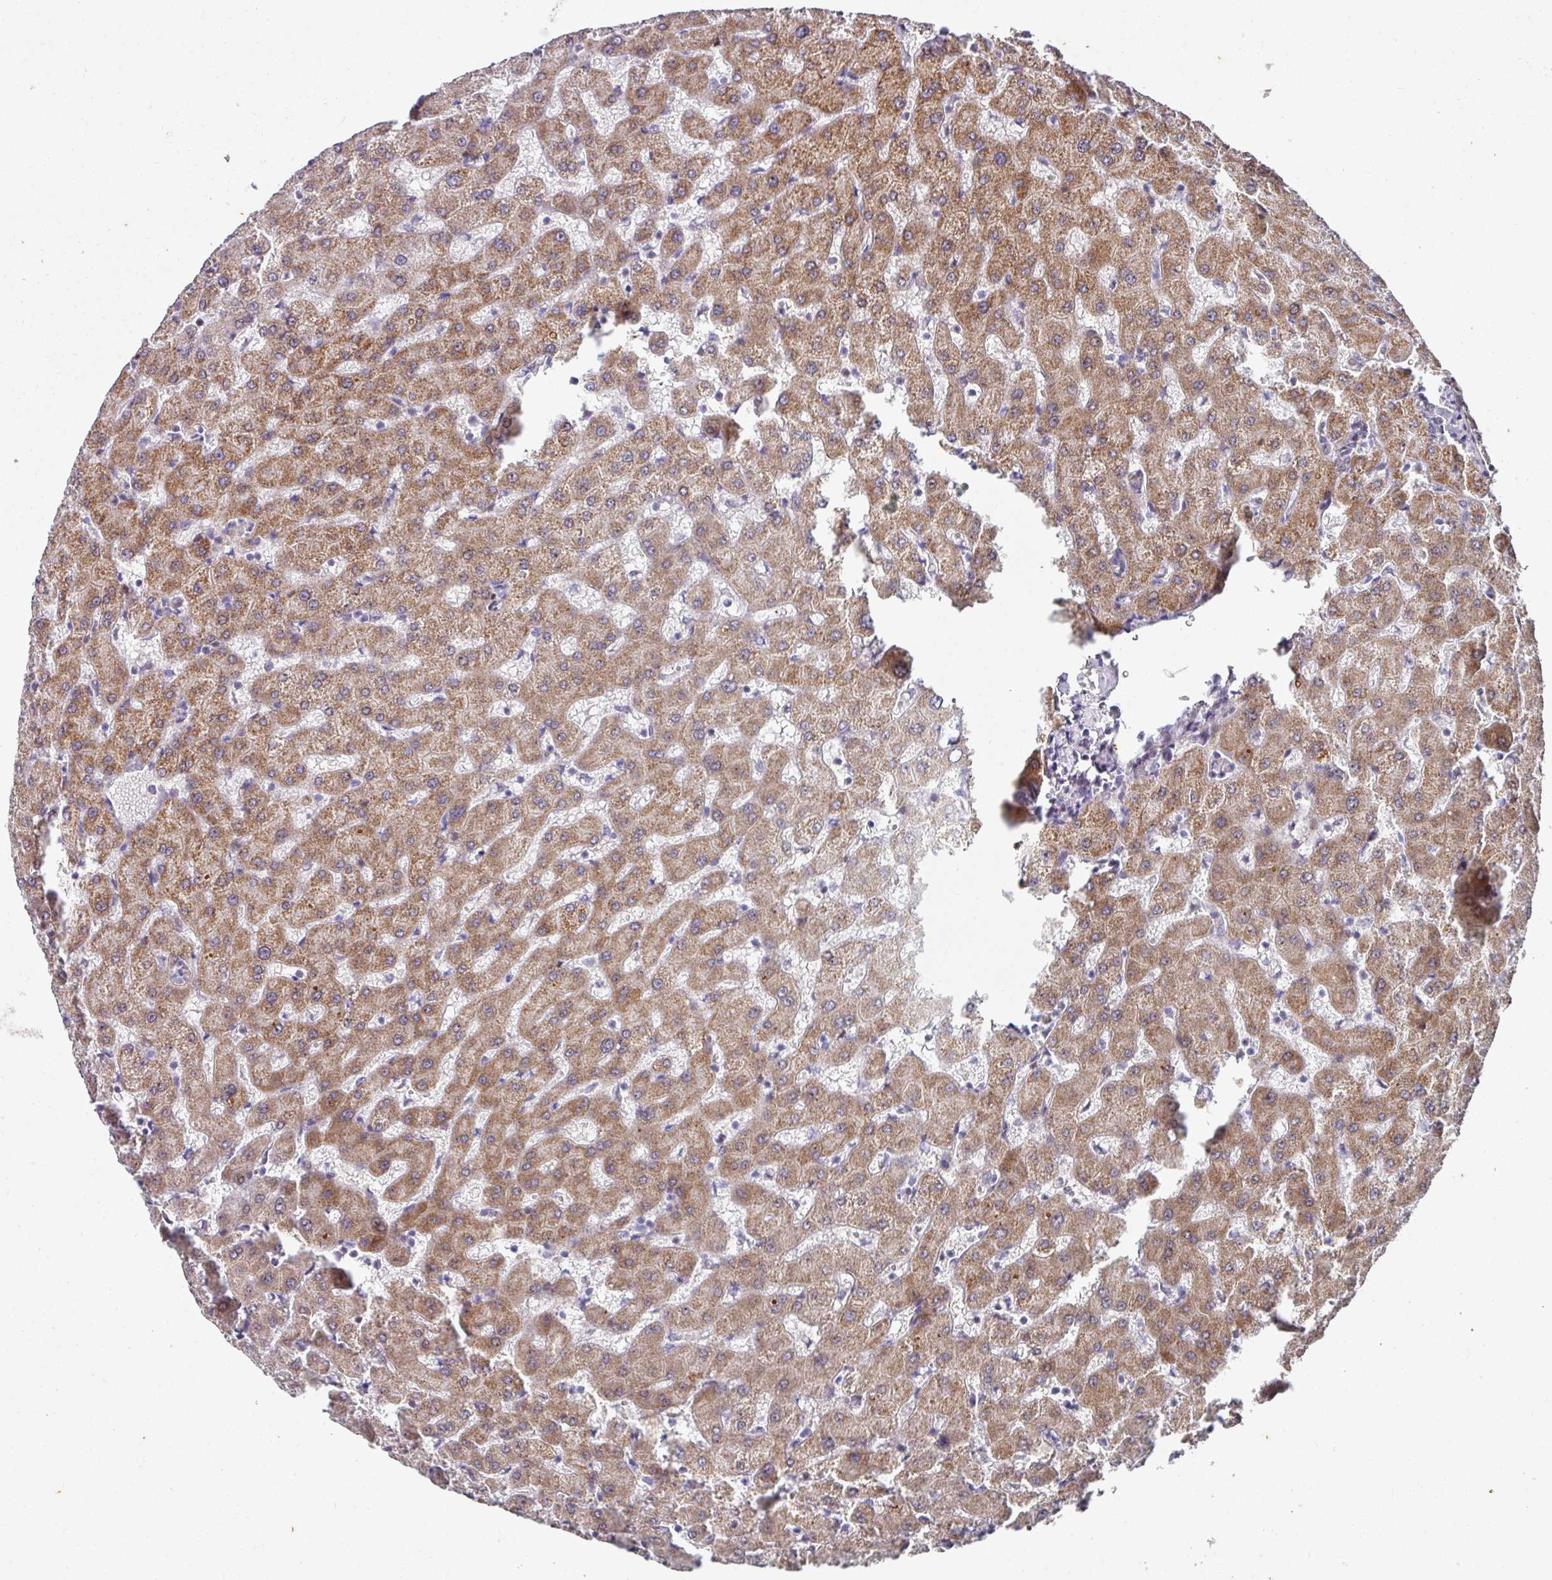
{"staining": {"intensity": "moderate", "quantity": ">75%", "location": "nuclear"}, "tissue": "liver", "cell_type": "Cholangiocytes", "image_type": "normal", "snomed": [{"axis": "morphology", "description": "Normal tissue, NOS"}, {"axis": "topography", "description": "Liver"}], "caption": "Benign liver demonstrates moderate nuclear staining in approximately >75% of cholangiocytes (DAB (3,3'-diaminobenzidine) = brown stain, brightfield microscopy at high magnification)..", "gene": "CBX7", "patient": {"sex": "female", "age": 63}}